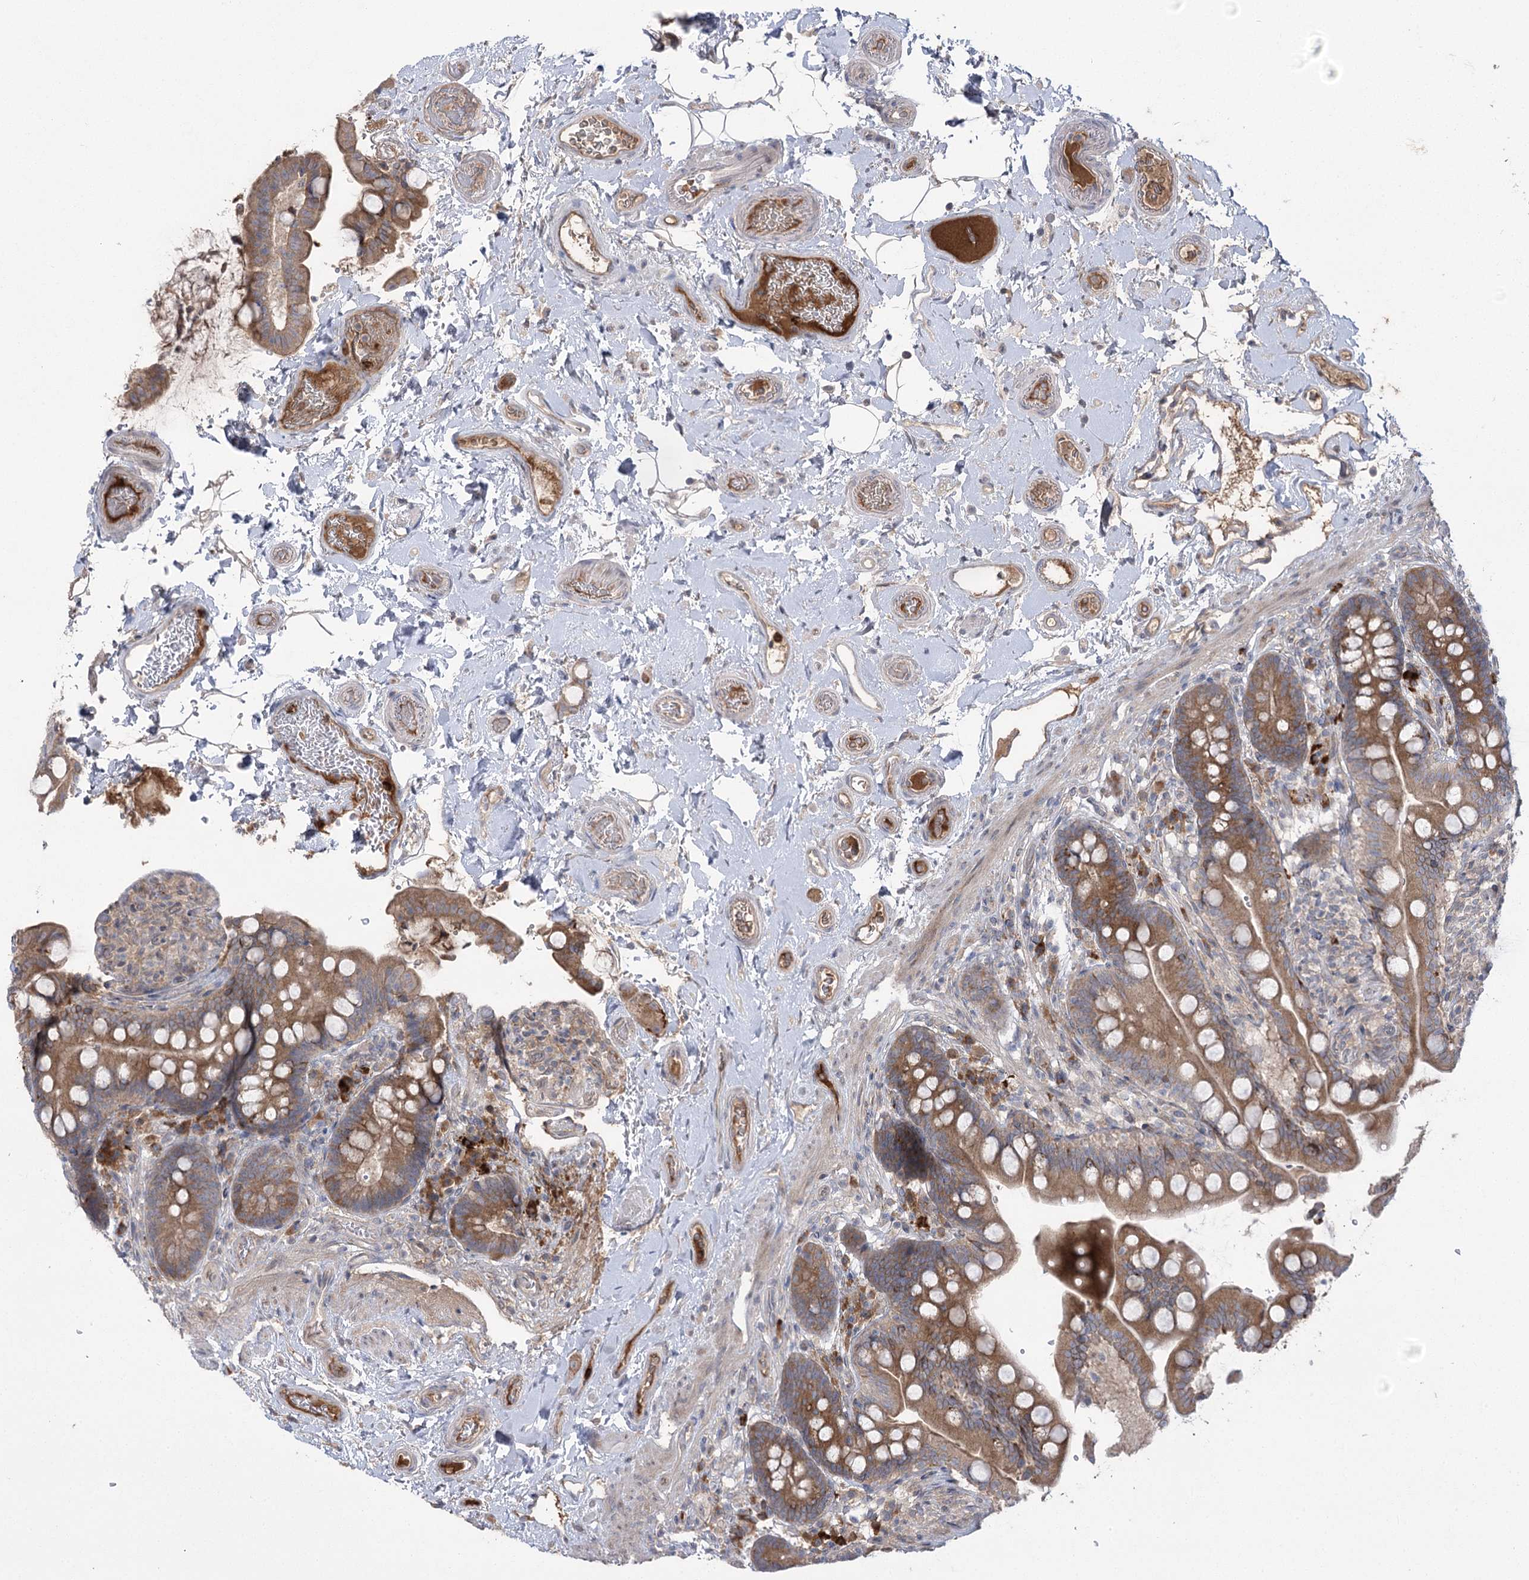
{"staining": {"intensity": "negative", "quantity": "none", "location": "none"}, "tissue": "colon", "cell_type": "Endothelial cells", "image_type": "normal", "snomed": [{"axis": "morphology", "description": "Normal tissue, NOS"}, {"axis": "topography", "description": "Smooth muscle"}, {"axis": "topography", "description": "Colon"}], "caption": "An immunohistochemistry (IHC) image of unremarkable colon is shown. There is no staining in endothelial cells of colon.", "gene": "PLEKHA5", "patient": {"sex": "male", "age": 73}}